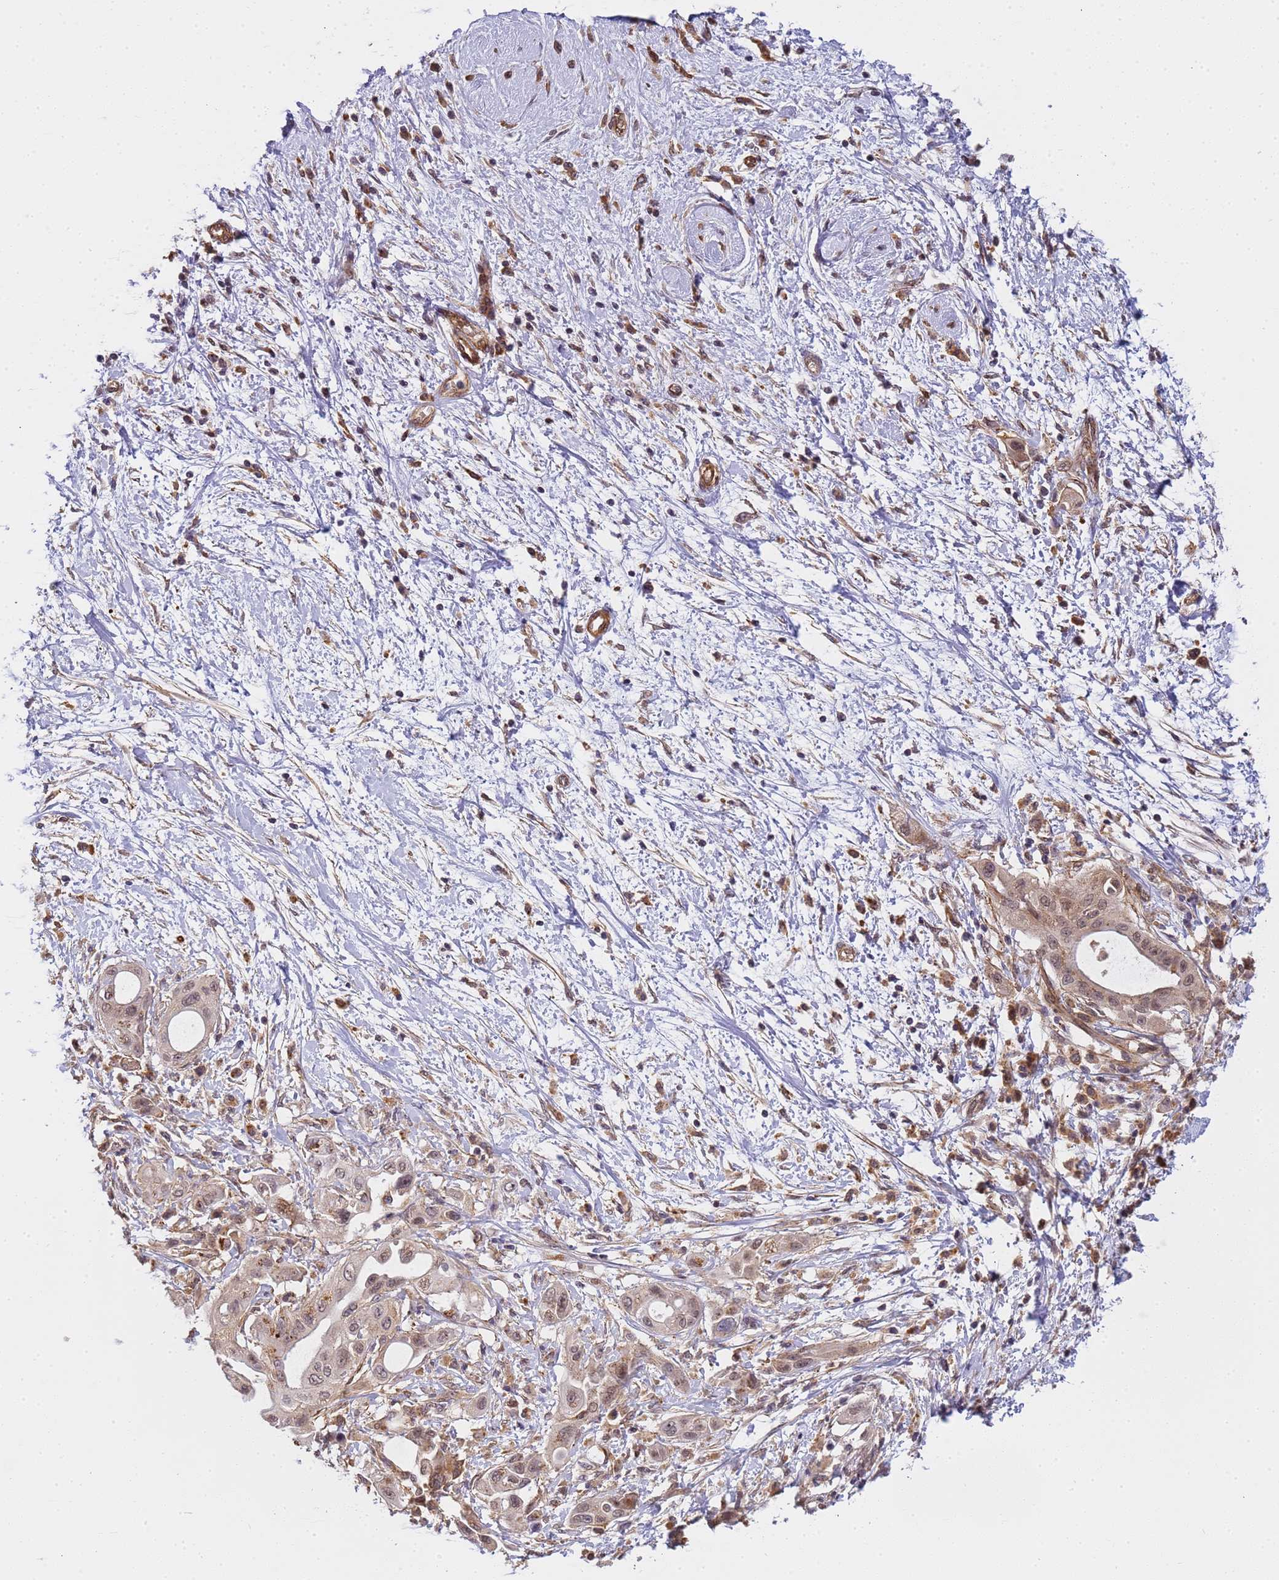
{"staining": {"intensity": "weak", "quantity": ">75%", "location": "cytoplasmic/membranous,nuclear"}, "tissue": "pancreatic cancer", "cell_type": "Tumor cells", "image_type": "cancer", "snomed": [{"axis": "morphology", "description": "Adenocarcinoma, NOS"}, {"axis": "topography", "description": "Pancreas"}], "caption": "A brown stain highlights weak cytoplasmic/membranous and nuclear staining of a protein in pancreatic adenocarcinoma tumor cells.", "gene": "EMC2", "patient": {"sex": "male", "age": 68}}